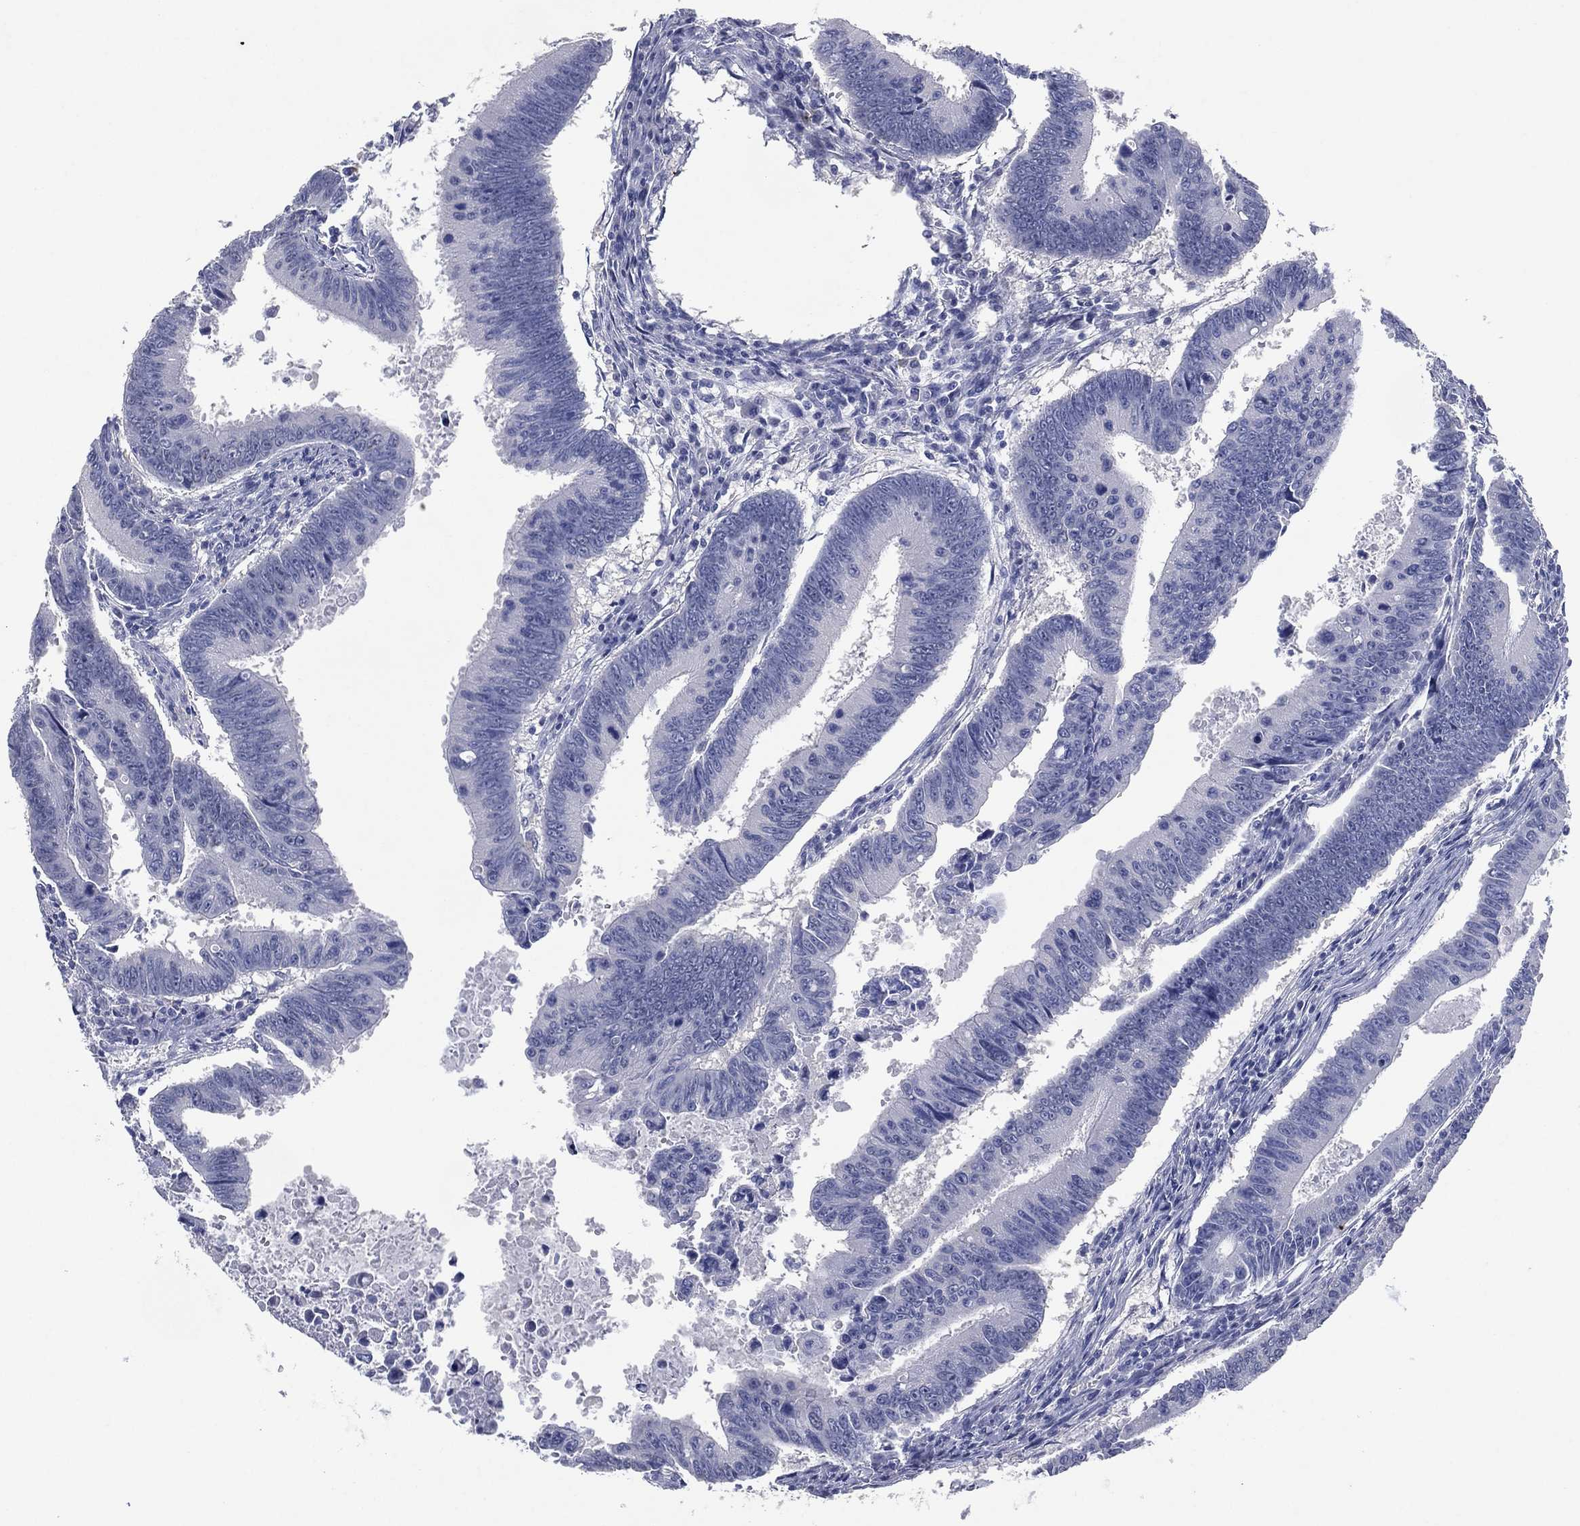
{"staining": {"intensity": "negative", "quantity": "none", "location": "none"}, "tissue": "colorectal cancer", "cell_type": "Tumor cells", "image_type": "cancer", "snomed": [{"axis": "morphology", "description": "Adenocarcinoma, NOS"}, {"axis": "topography", "description": "Colon"}], "caption": "IHC of colorectal adenocarcinoma shows no positivity in tumor cells.", "gene": "FSCN2", "patient": {"sex": "female", "age": 87}}